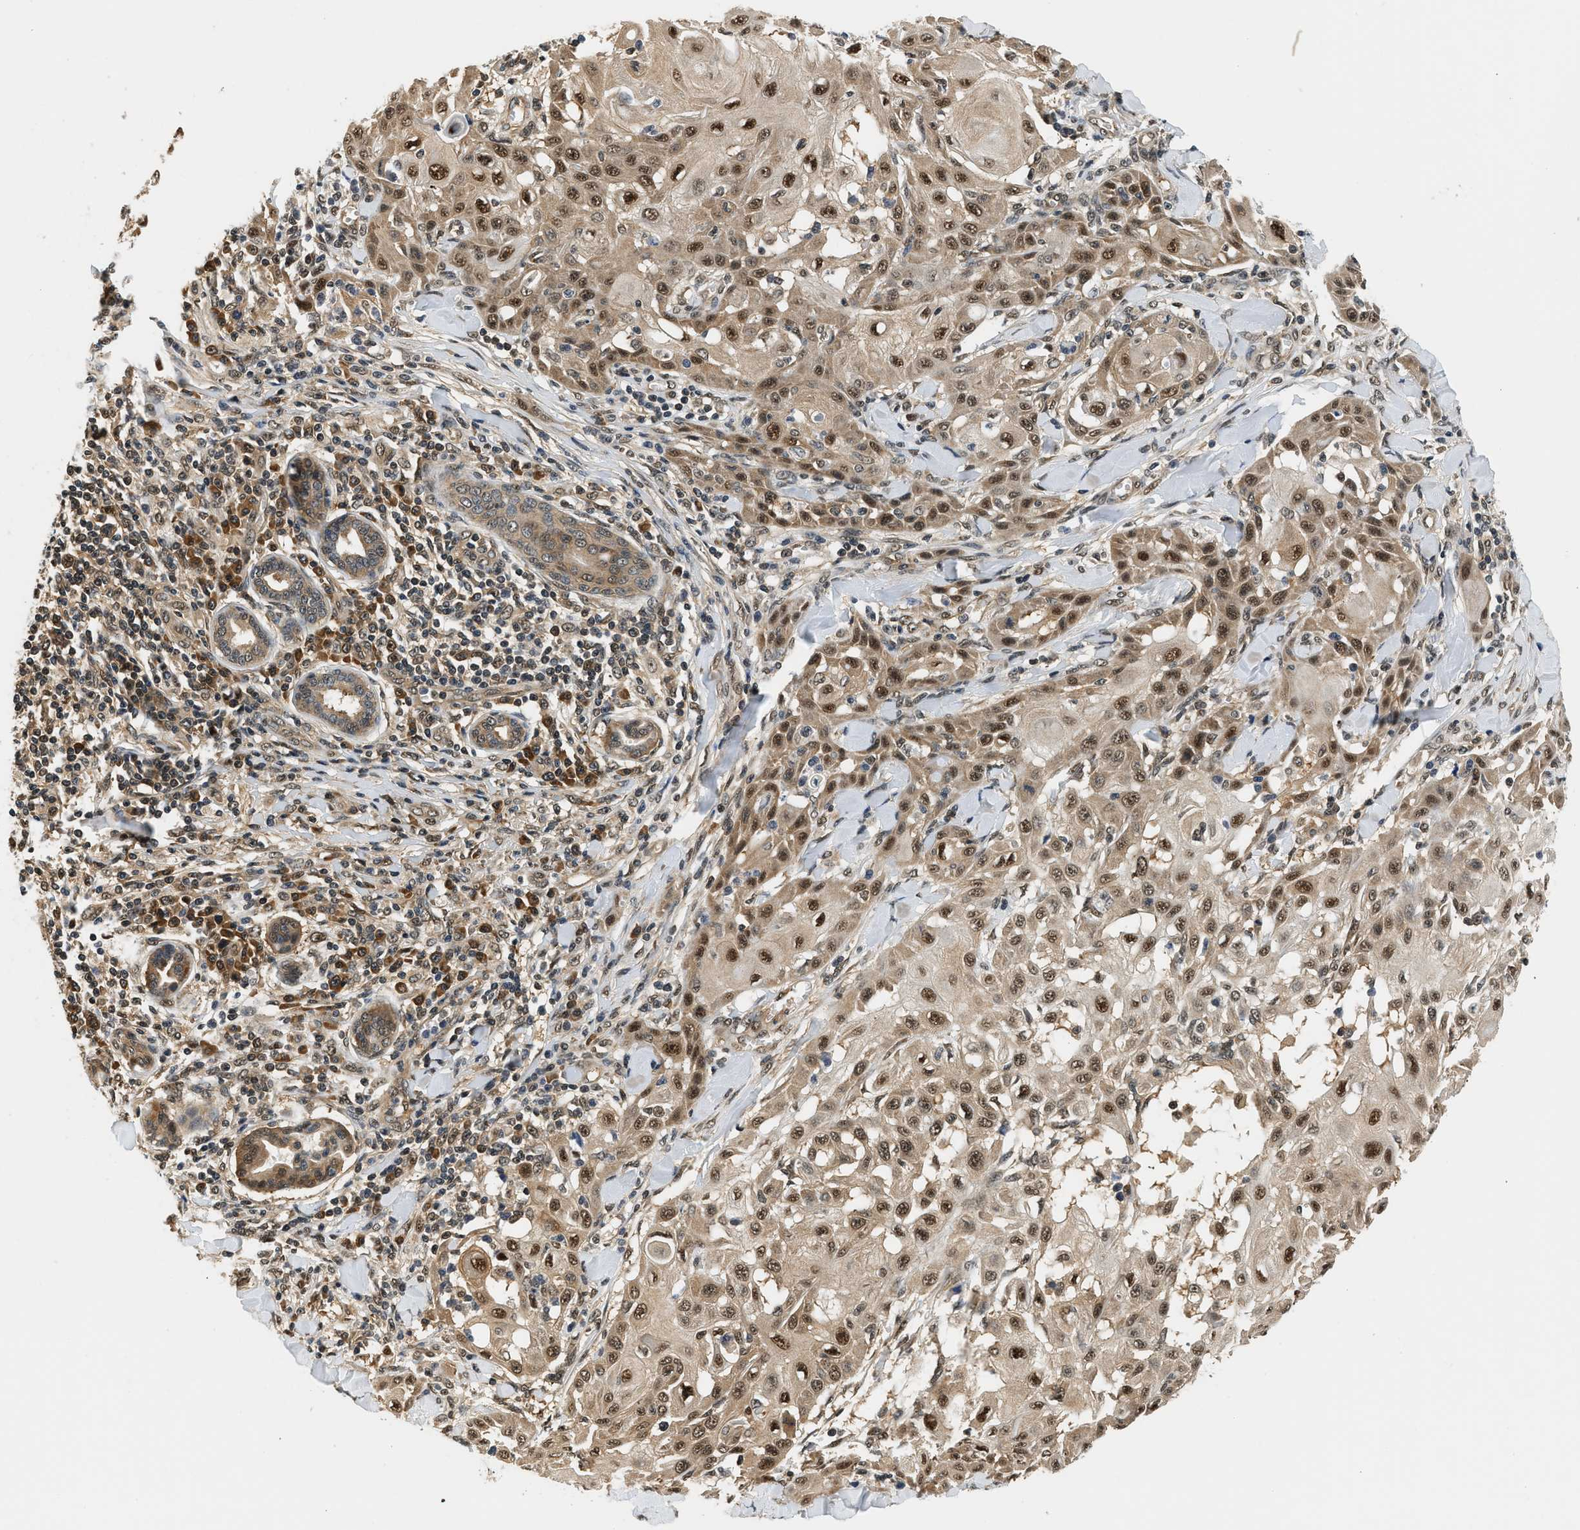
{"staining": {"intensity": "strong", "quantity": ">75%", "location": "cytoplasmic/membranous,nuclear"}, "tissue": "skin cancer", "cell_type": "Tumor cells", "image_type": "cancer", "snomed": [{"axis": "morphology", "description": "Squamous cell carcinoma, NOS"}, {"axis": "topography", "description": "Skin"}], "caption": "Immunohistochemistry photomicrograph of neoplastic tissue: squamous cell carcinoma (skin) stained using immunohistochemistry (IHC) shows high levels of strong protein expression localized specifically in the cytoplasmic/membranous and nuclear of tumor cells, appearing as a cytoplasmic/membranous and nuclear brown color.", "gene": "PSMD3", "patient": {"sex": "male", "age": 24}}